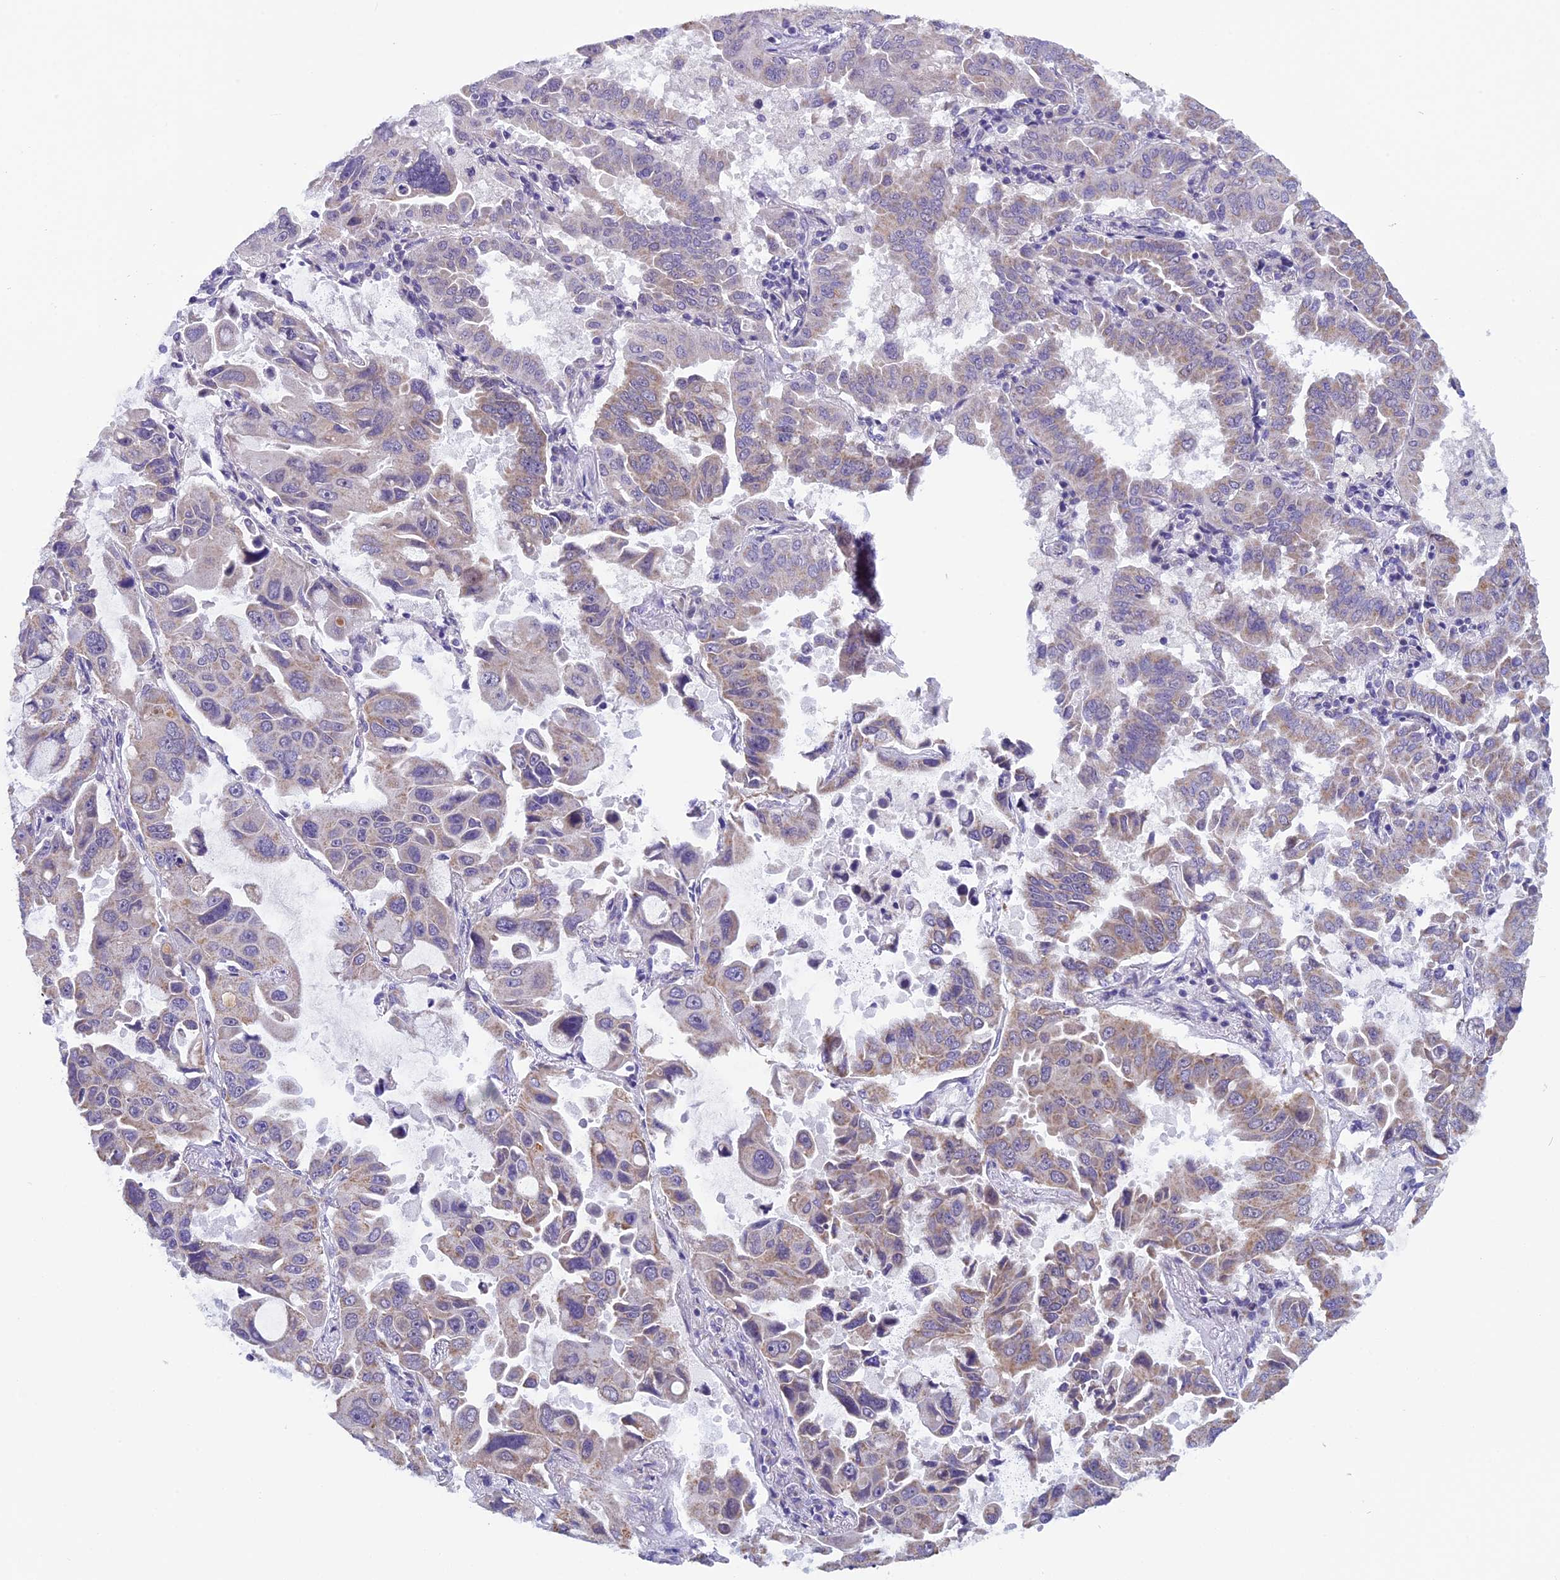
{"staining": {"intensity": "weak", "quantity": ">75%", "location": "cytoplasmic/membranous"}, "tissue": "lung cancer", "cell_type": "Tumor cells", "image_type": "cancer", "snomed": [{"axis": "morphology", "description": "Adenocarcinoma, NOS"}, {"axis": "topography", "description": "Lung"}], "caption": "IHC histopathology image of neoplastic tissue: human lung cancer (adenocarcinoma) stained using immunohistochemistry (IHC) shows low levels of weak protein expression localized specifically in the cytoplasmic/membranous of tumor cells, appearing as a cytoplasmic/membranous brown color.", "gene": "ZNF317", "patient": {"sex": "male", "age": 64}}